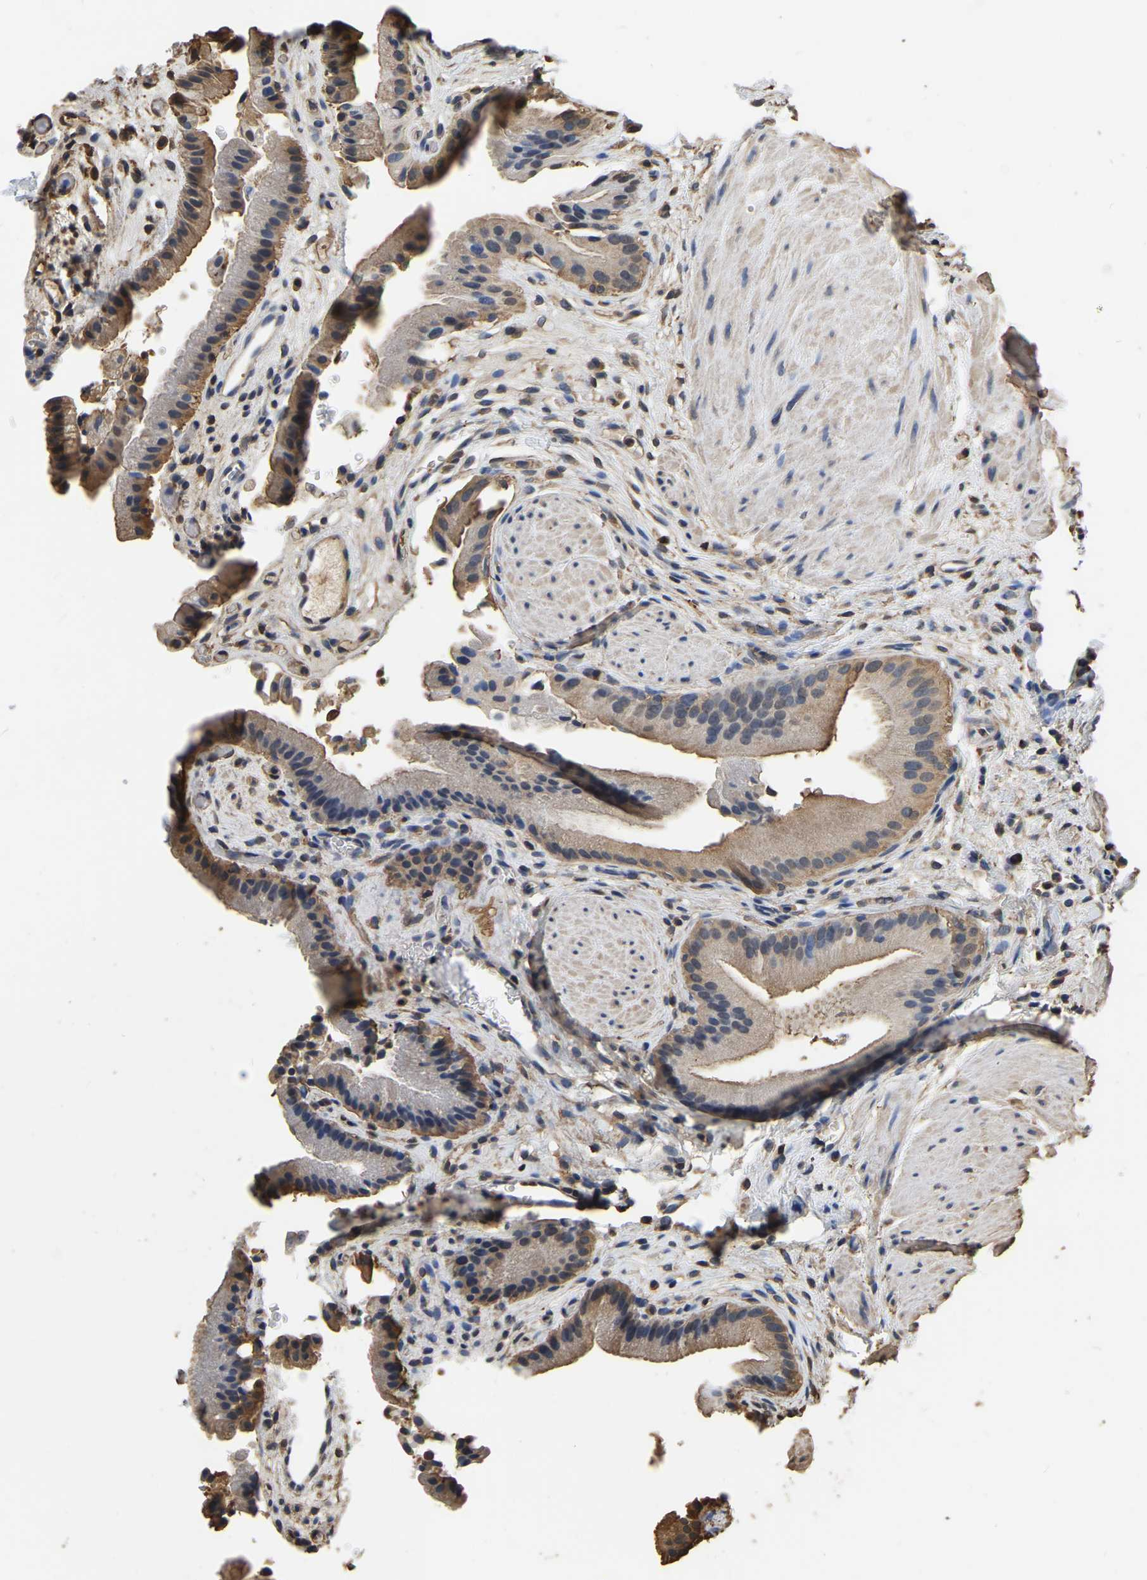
{"staining": {"intensity": "weak", "quantity": ">75%", "location": "cytoplasmic/membranous"}, "tissue": "gallbladder", "cell_type": "Glandular cells", "image_type": "normal", "snomed": [{"axis": "morphology", "description": "Normal tissue, NOS"}, {"axis": "topography", "description": "Gallbladder"}], "caption": "Gallbladder was stained to show a protein in brown. There is low levels of weak cytoplasmic/membranous expression in approximately >75% of glandular cells.", "gene": "LDHB", "patient": {"sex": "male", "age": 49}}